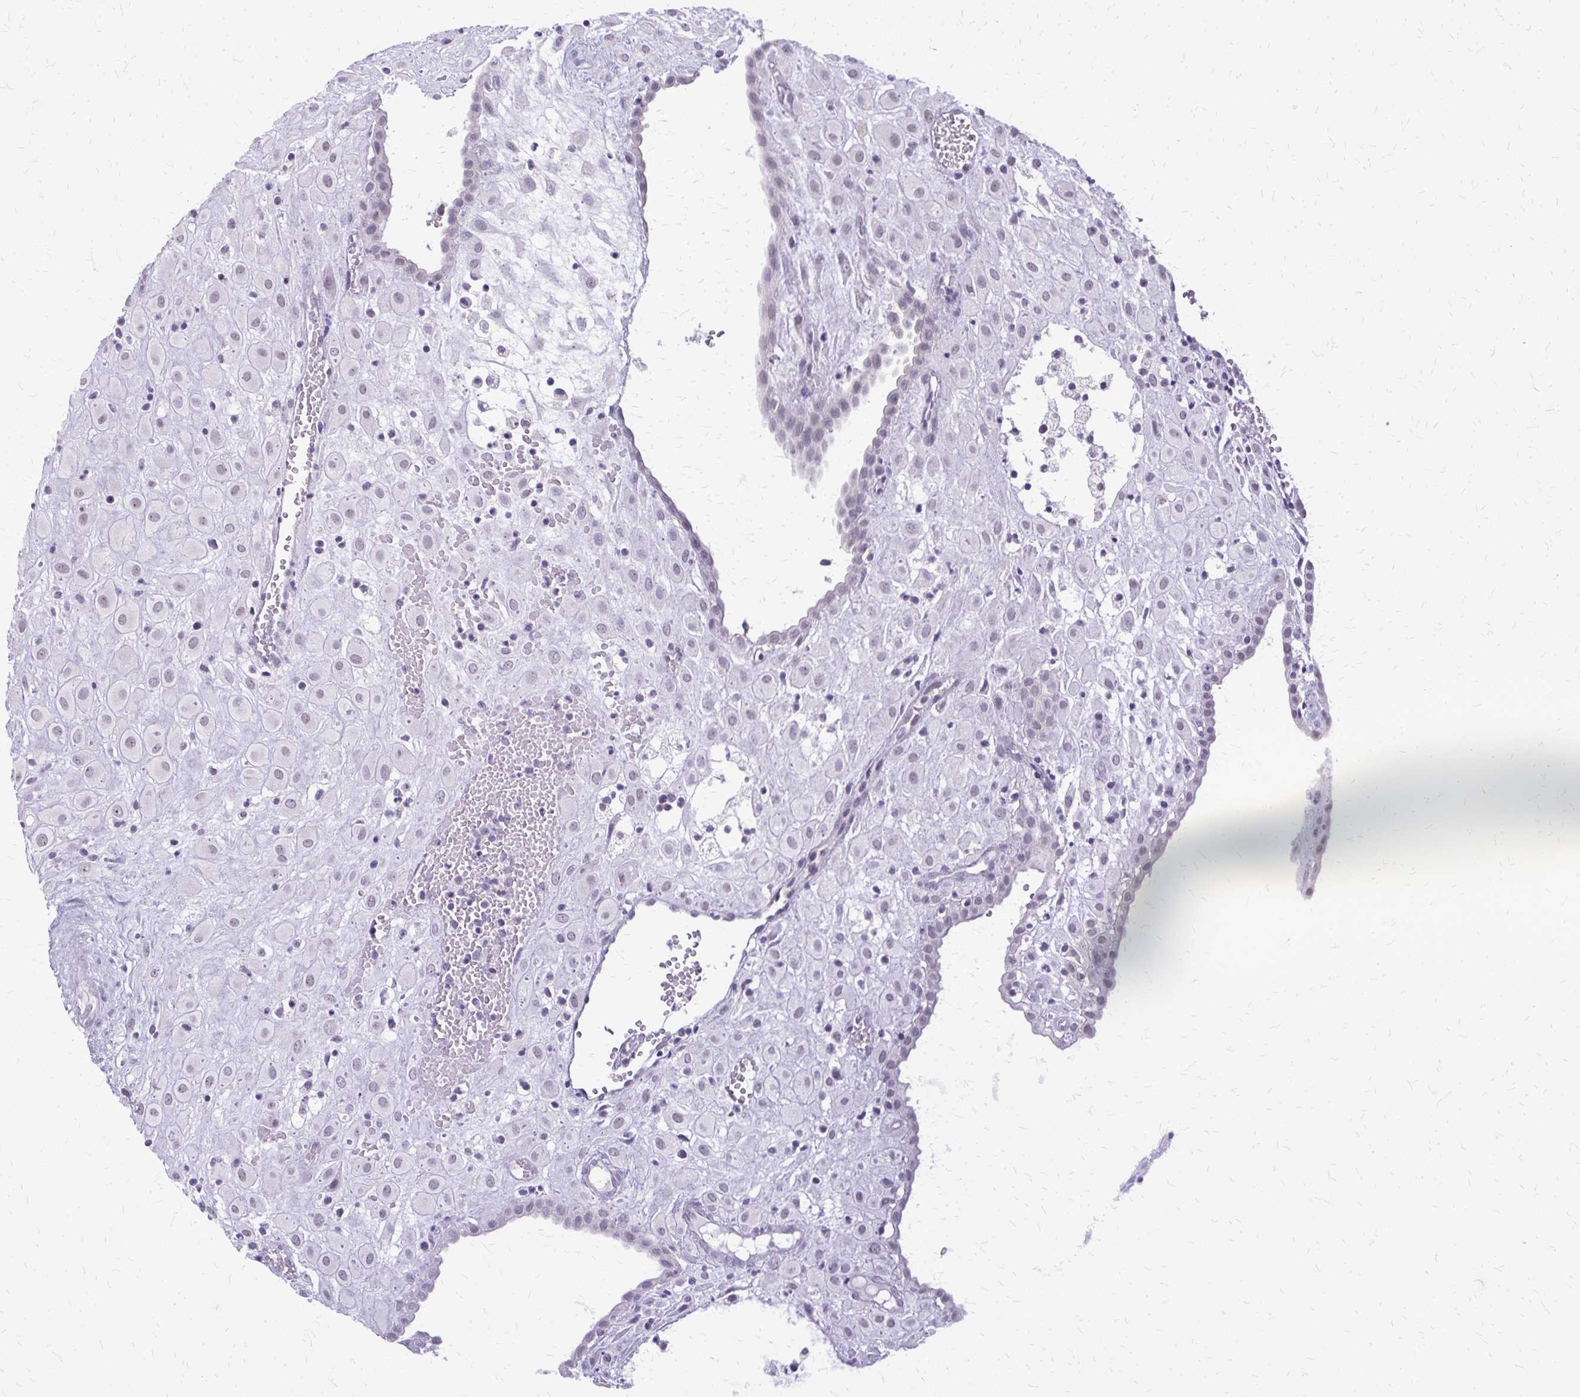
{"staining": {"intensity": "negative", "quantity": "none", "location": "none"}, "tissue": "placenta", "cell_type": "Decidual cells", "image_type": "normal", "snomed": [{"axis": "morphology", "description": "Normal tissue, NOS"}, {"axis": "topography", "description": "Placenta"}], "caption": "An immunohistochemistry micrograph of benign placenta is shown. There is no staining in decidual cells of placenta.", "gene": "PLCB1", "patient": {"sex": "female", "age": 24}}